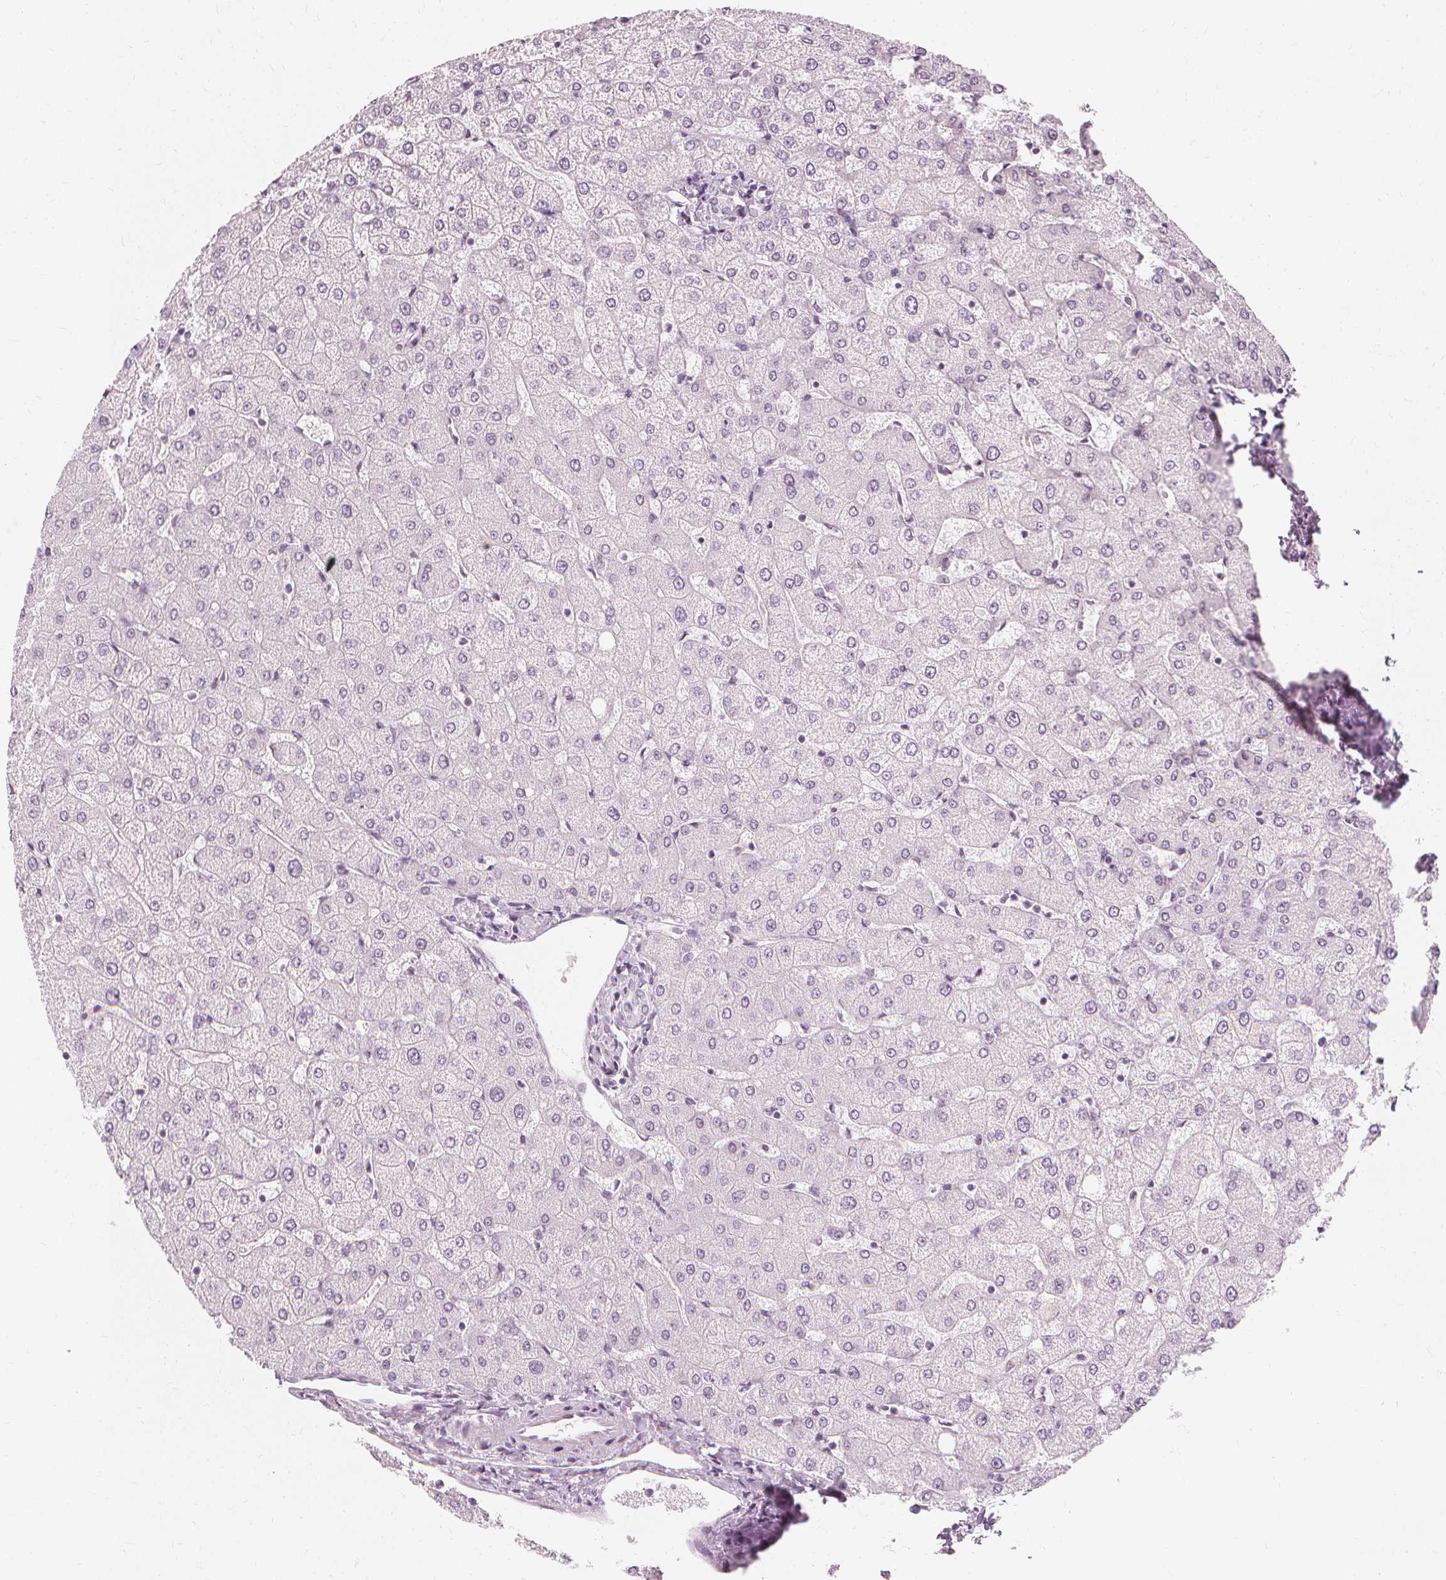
{"staining": {"intensity": "negative", "quantity": "none", "location": "none"}, "tissue": "liver", "cell_type": "Cholangiocytes", "image_type": "normal", "snomed": [{"axis": "morphology", "description": "Normal tissue, NOS"}, {"axis": "topography", "description": "Liver"}], "caption": "IHC of unremarkable liver shows no staining in cholangiocytes.", "gene": "NXPE1", "patient": {"sex": "female", "age": 54}}